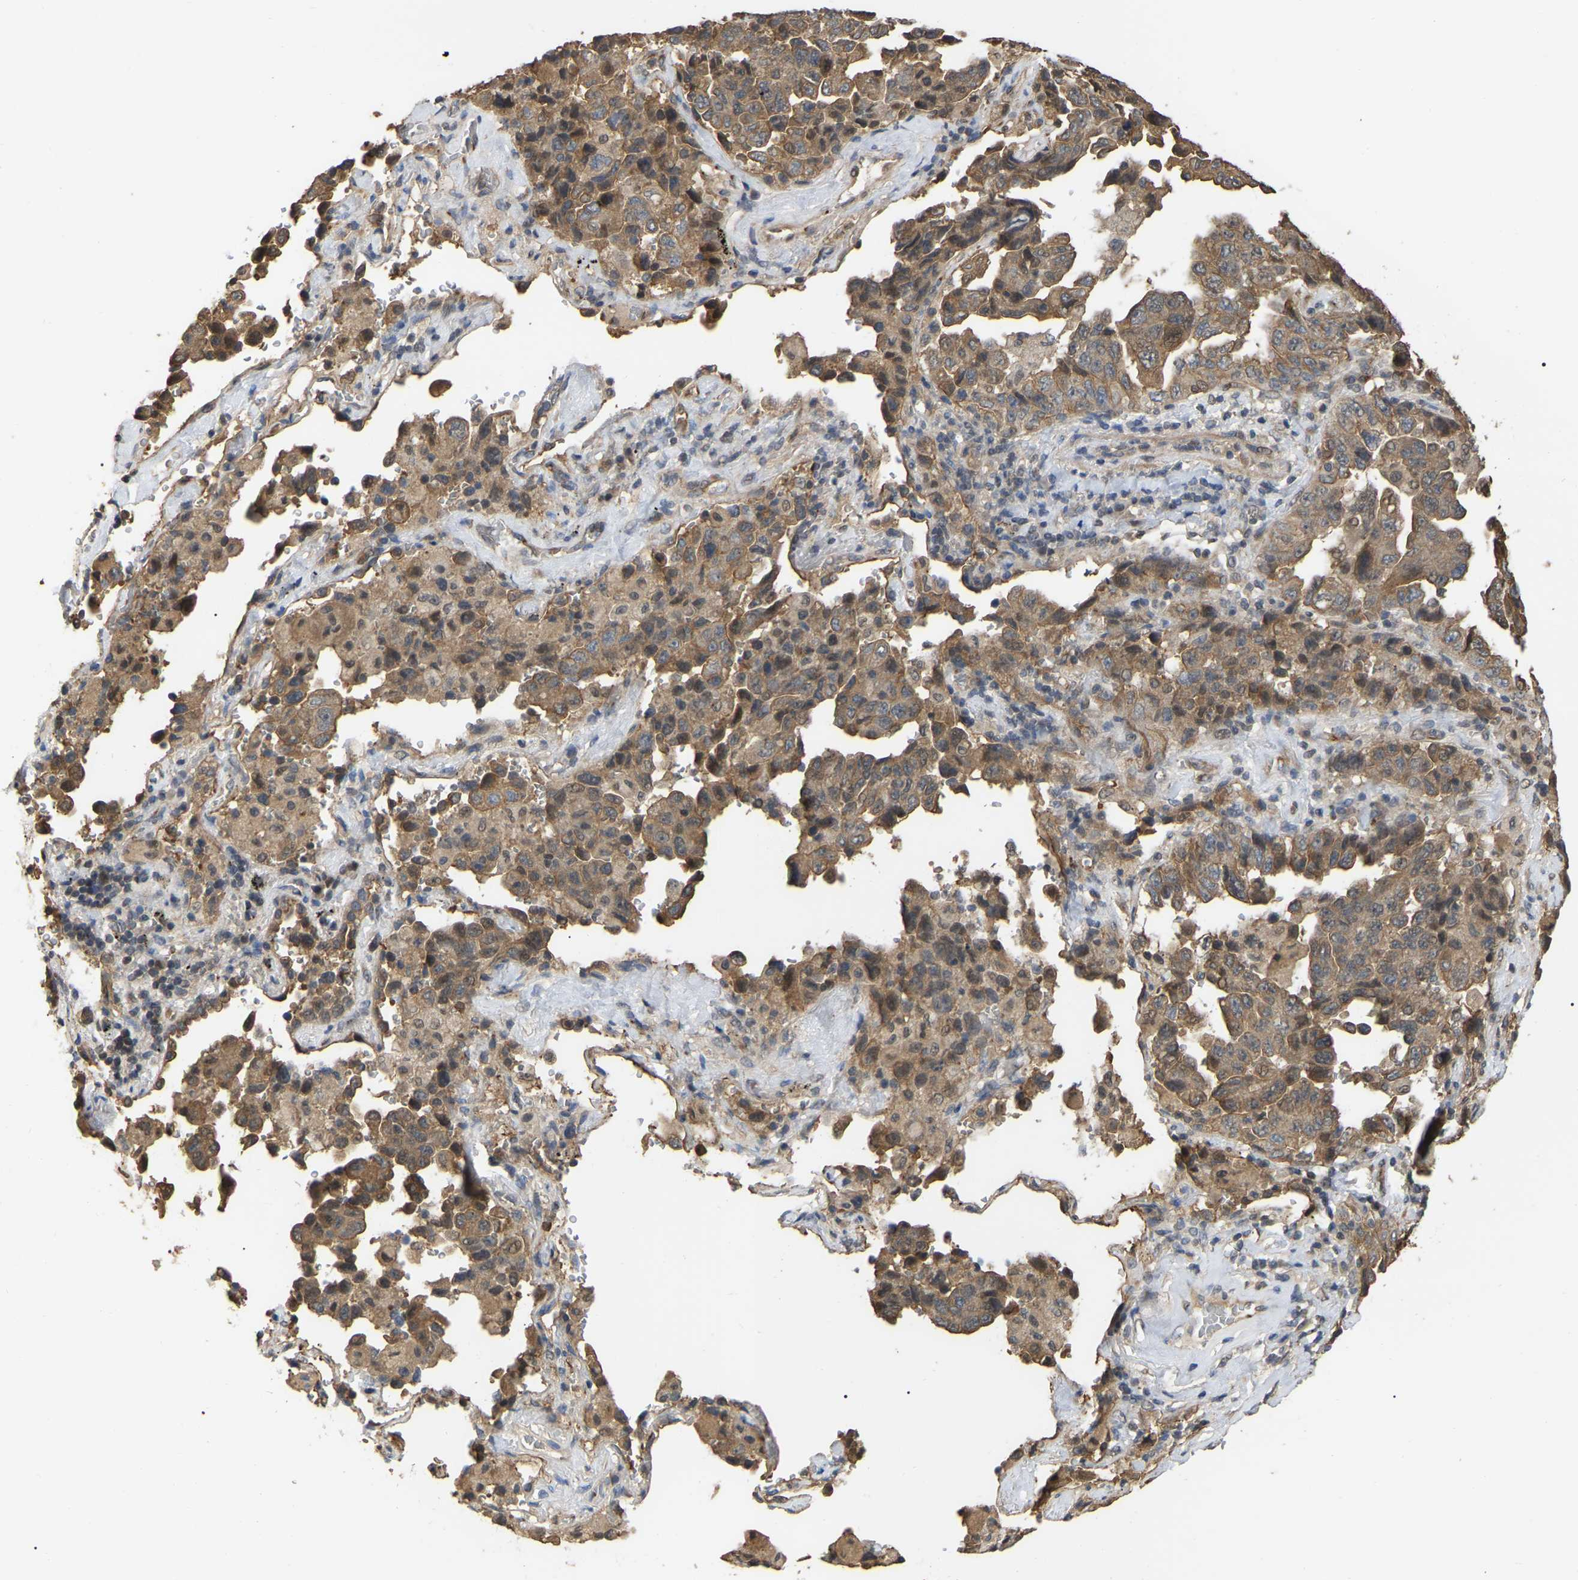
{"staining": {"intensity": "moderate", "quantity": ">75%", "location": "cytoplasmic/membranous"}, "tissue": "lung cancer", "cell_type": "Tumor cells", "image_type": "cancer", "snomed": [{"axis": "morphology", "description": "Adenocarcinoma, NOS"}, {"axis": "topography", "description": "Lung"}], "caption": "Tumor cells show moderate cytoplasmic/membranous staining in about >75% of cells in lung cancer.", "gene": "FAM219A", "patient": {"sex": "female", "age": 51}}